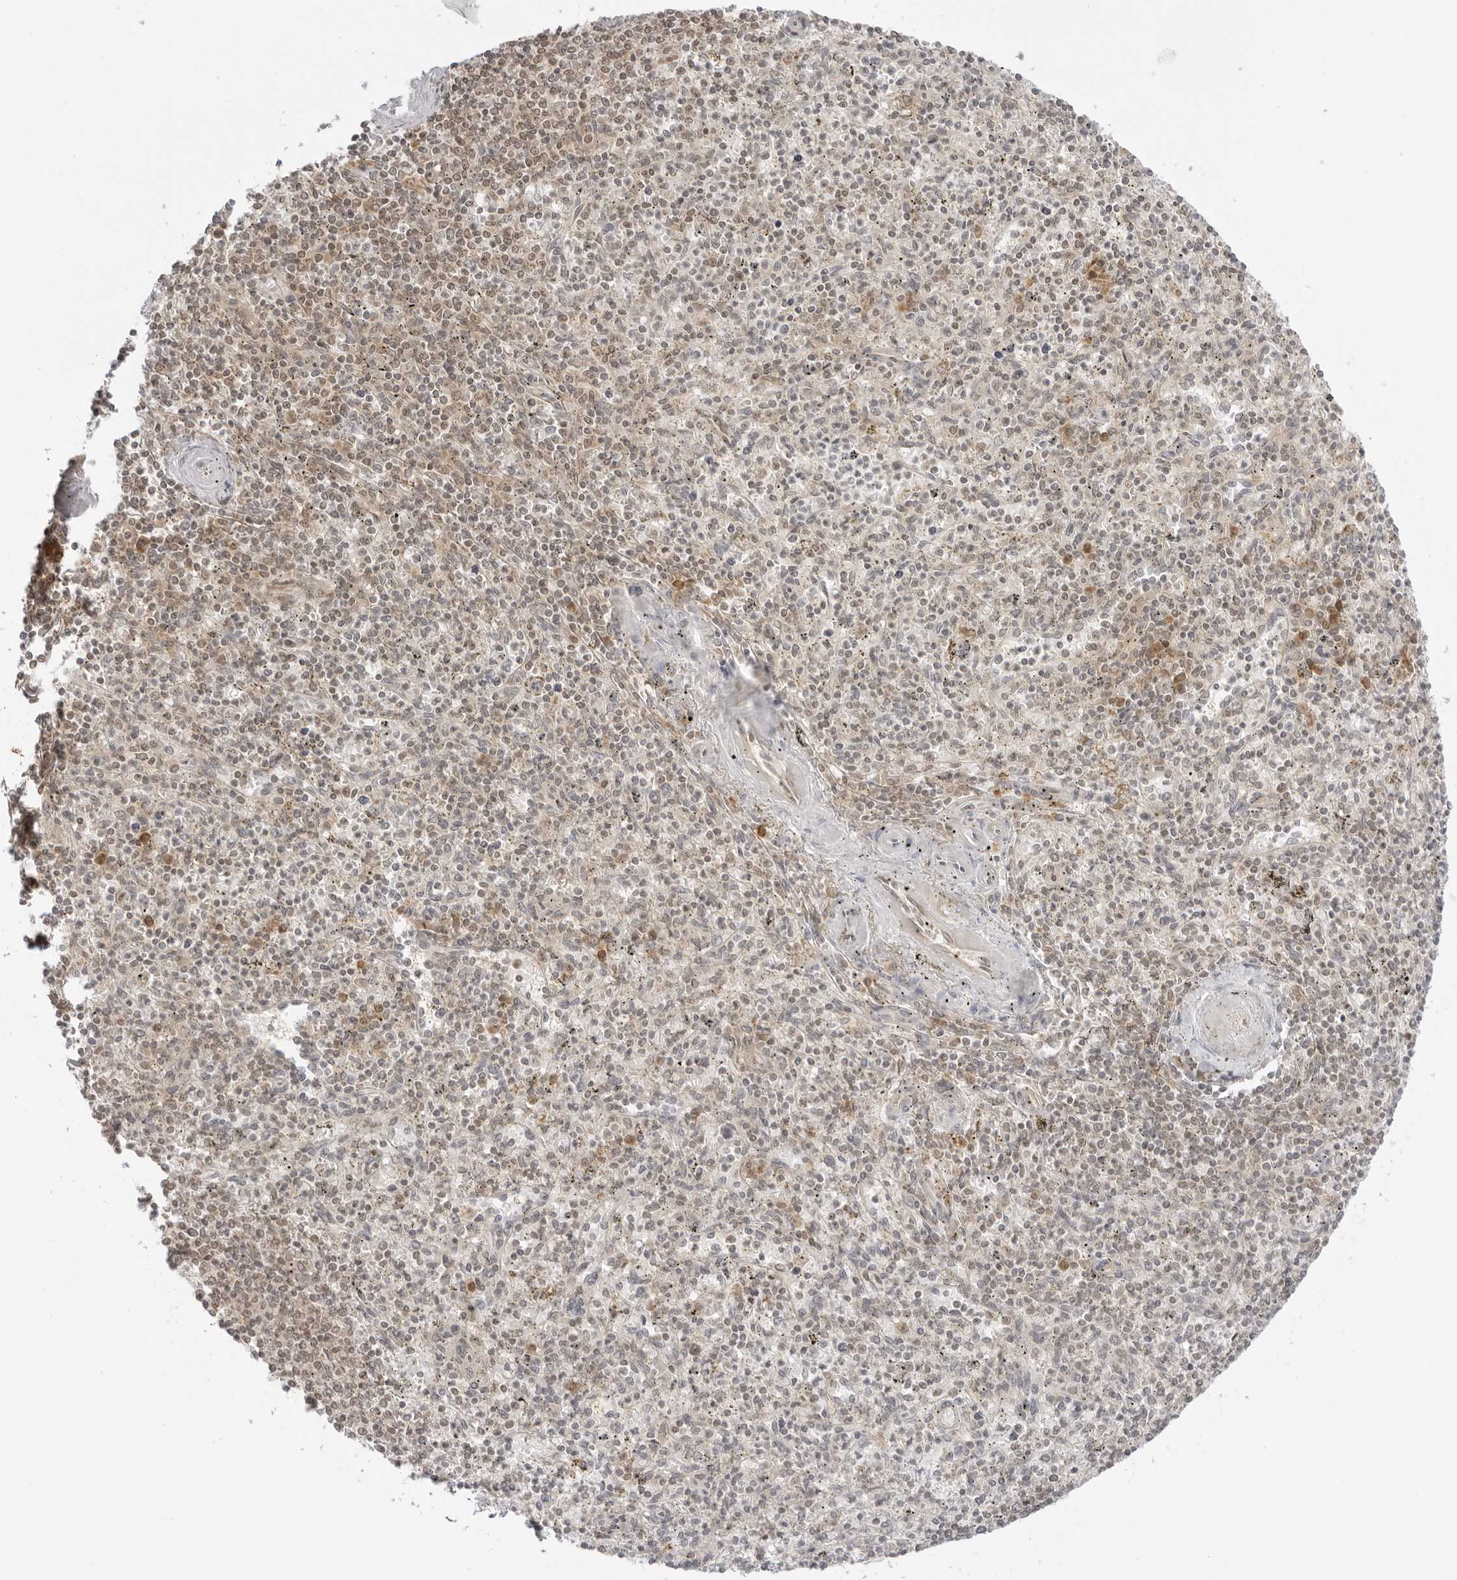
{"staining": {"intensity": "weak", "quantity": "25%-75%", "location": "nuclear"}, "tissue": "spleen", "cell_type": "Cells in red pulp", "image_type": "normal", "snomed": [{"axis": "morphology", "description": "Normal tissue, NOS"}, {"axis": "topography", "description": "Spleen"}], "caption": "This is a micrograph of immunohistochemistry (IHC) staining of normal spleen, which shows weak expression in the nuclear of cells in red pulp.", "gene": "PRRC2C", "patient": {"sex": "male", "age": 72}}